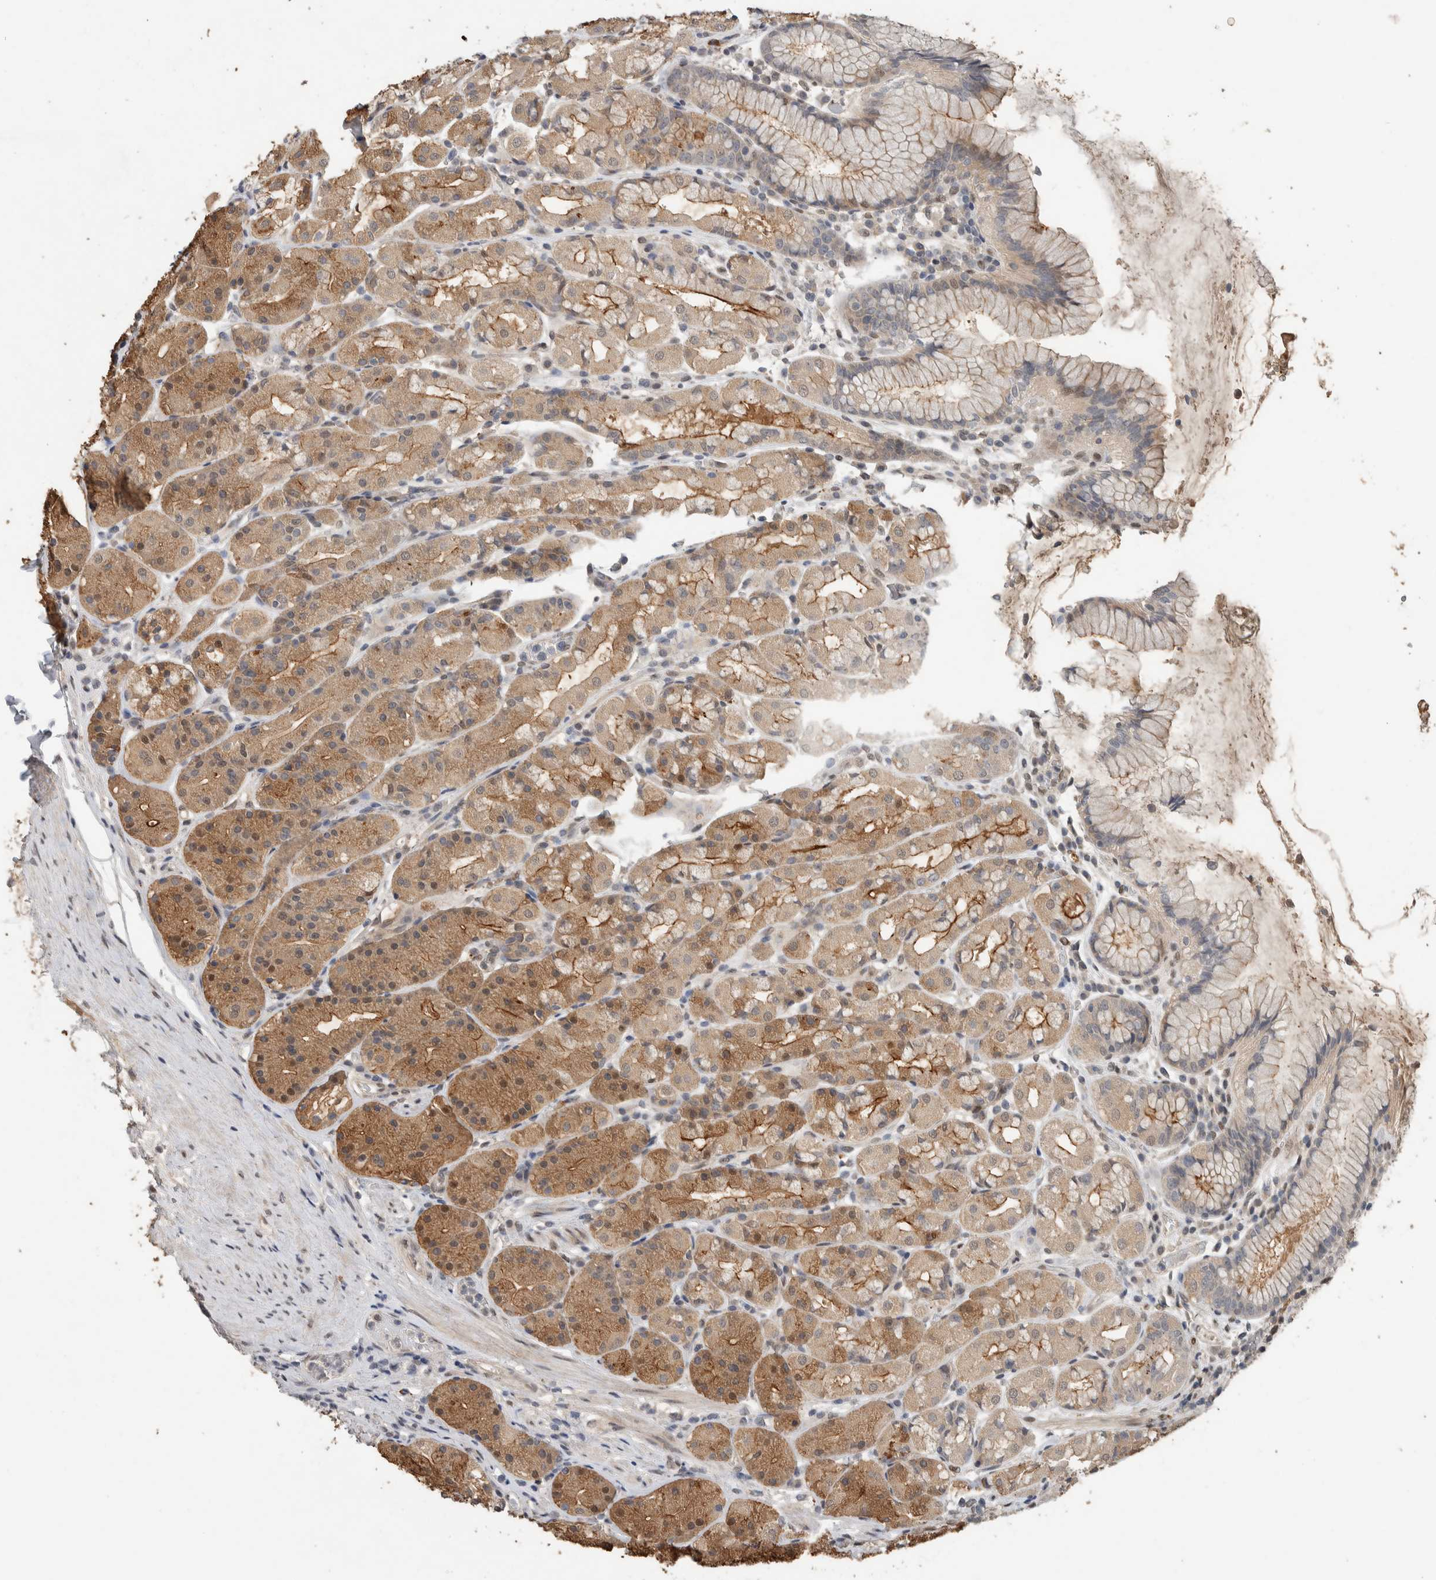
{"staining": {"intensity": "moderate", "quantity": "25%-75%", "location": "cytoplasmic/membranous"}, "tissue": "stomach", "cell_type": "Glandular cells", "image_type": "normal", "snomed": [{"axis": "morphology", "description": "Normal tissue, NOS"}, {"axis": "topography", "description": "Stomach, lower"}], "caption": "The histopathology image exhibits immunohistochemical staining of benign stomach. There is moderate cytoplasmic/membranous expression is seen in about 25%-75% of glandular cells. The staining was performed using DAB (3,3'-diaminobenzidine), with brown indicating positive protein expression. Nuclei are stained blue with hematoxylin.", "gene": "CYSRT1", "patient": {"sex": "female", "age": 56}}